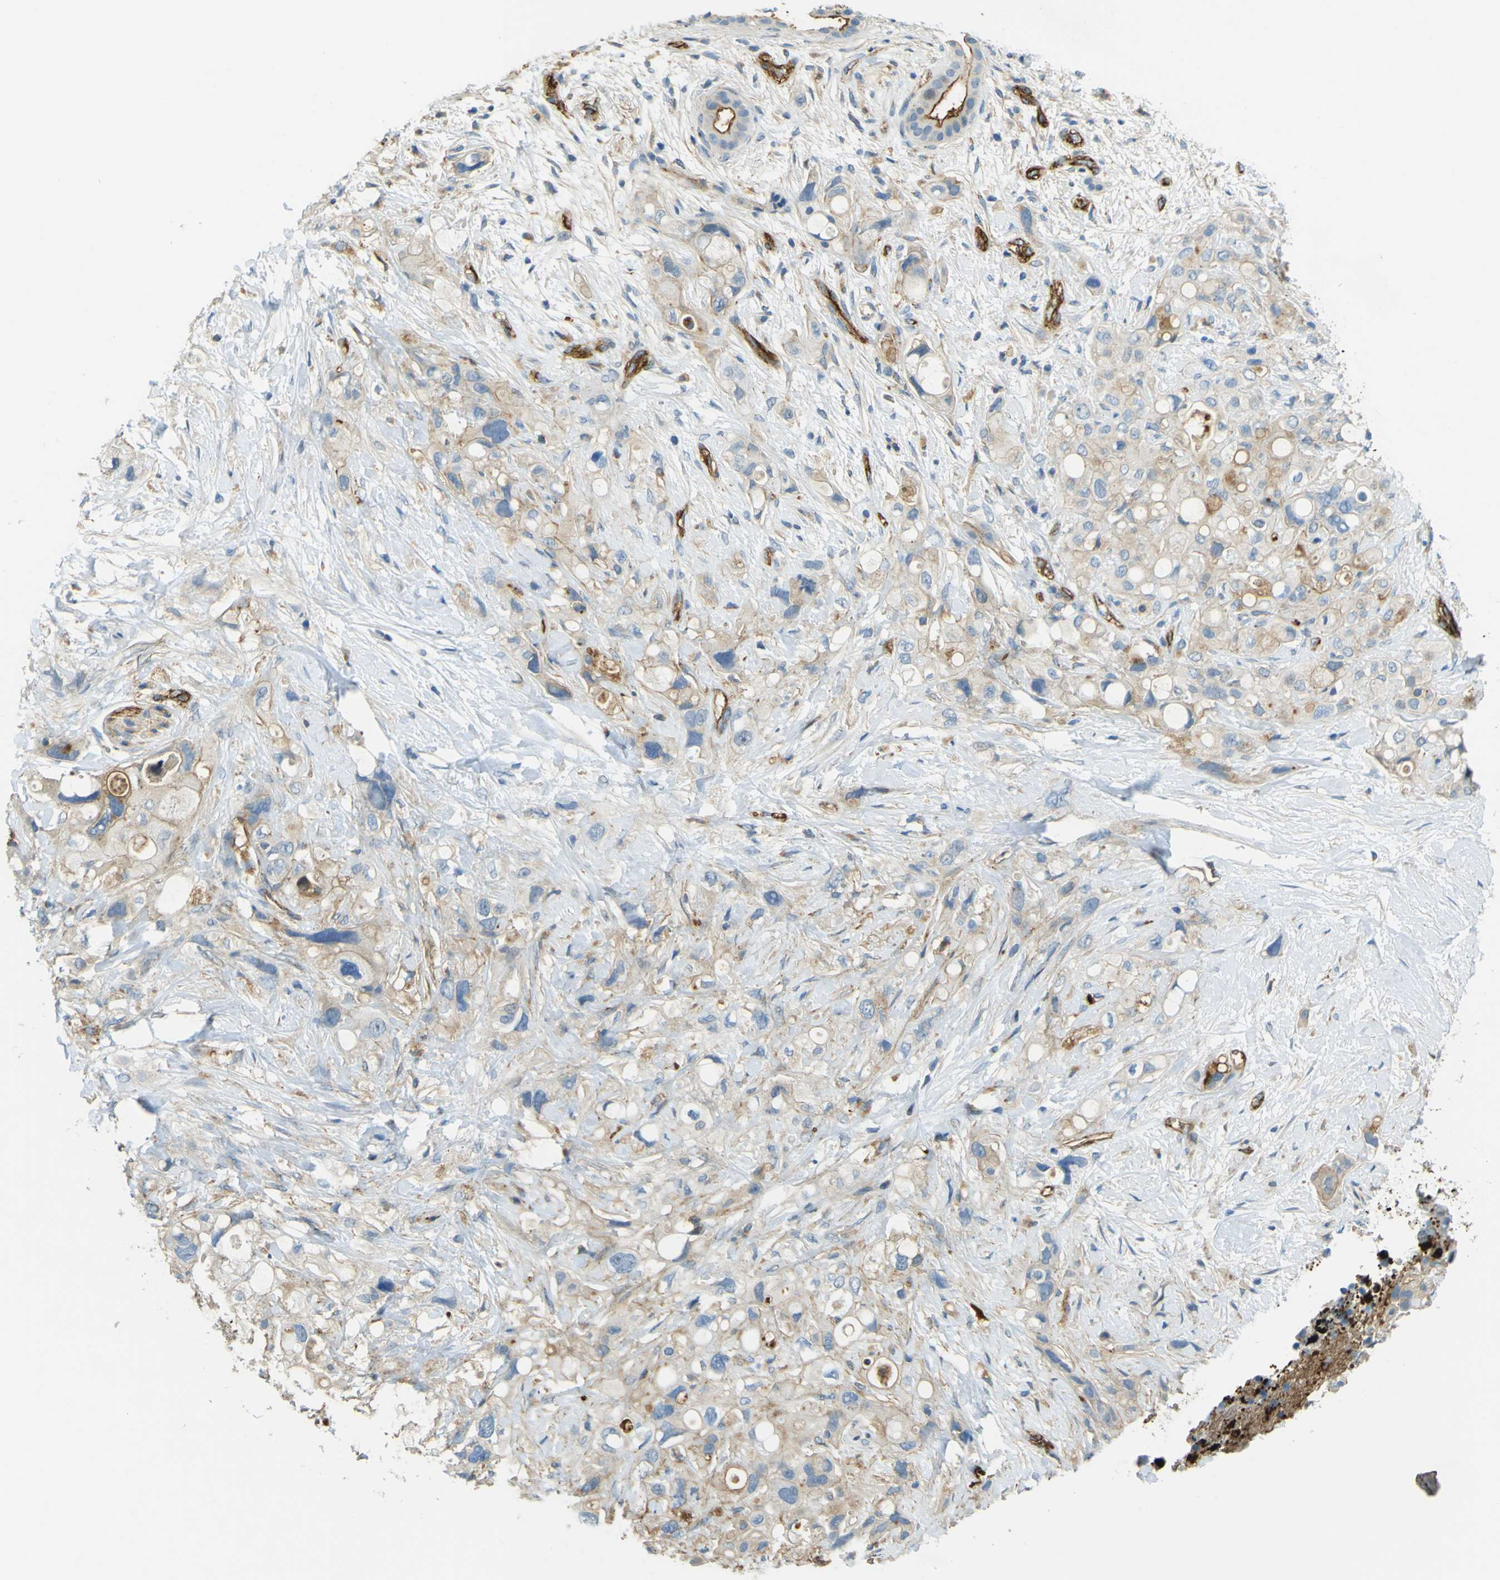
{"staining": {"intensity": "moderate", "quantity": "<25%", "location": "cytoplasmic/membranous"}, "tissue": "pancreatic cancer", "cell_type": "Tumor cells", "image_type": "cancer", "snomed": [{"axis": "morphology", "description": "Adenocarcinoma, NOS"}, {"axis": "topography", "description": "Pancreas"}], "caption": "DAB immunohistochemical staining of pancreatic cancer reveals moderate cytoplasmic/membranous protein positivity in approximately <25% of tumor cells.", "gene": "PLXDC1", "patient": {"sex": "female", "age": 56}}